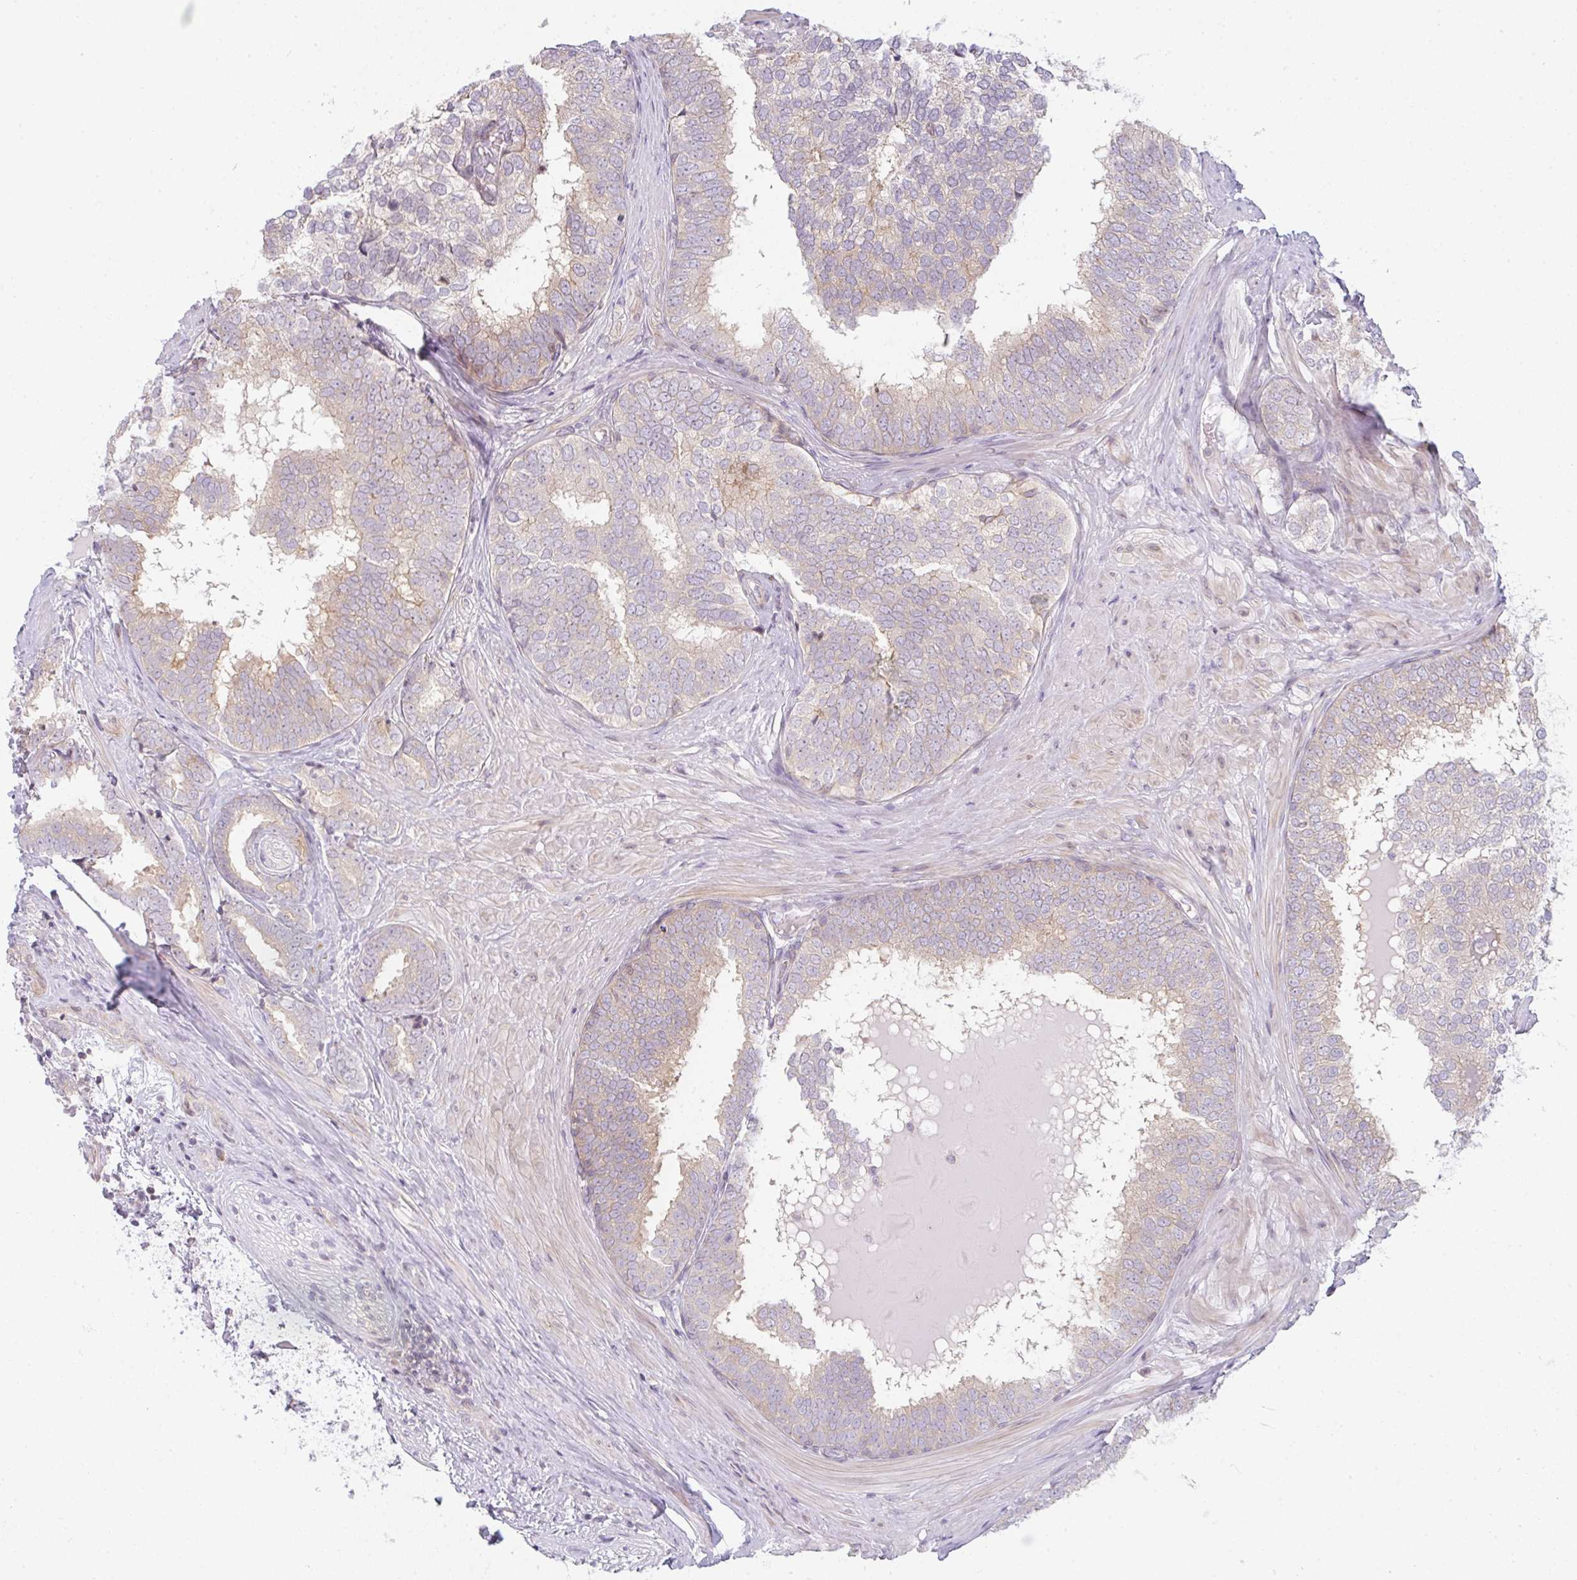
{"staining": {"intensity": "weak", "quantity": ">75%", "location": "cytoplasmic/membranous"}, "tissue": "prostate cancer", "cell_type": "Tumor cells", "image_type": "cancer", "snomed": [{"axis": "morphology", "description": "Adenocarcinoma, High grade"}, {"axis": "topography", "description": "Prostate"}], "caption": "Protein staining shows weak cytoplasmic/membranous staining in approximately >75% of tumor cells in prostate cancer.", "gene": "TMEM237", "patient": {"sex": "male", "age": 72}}